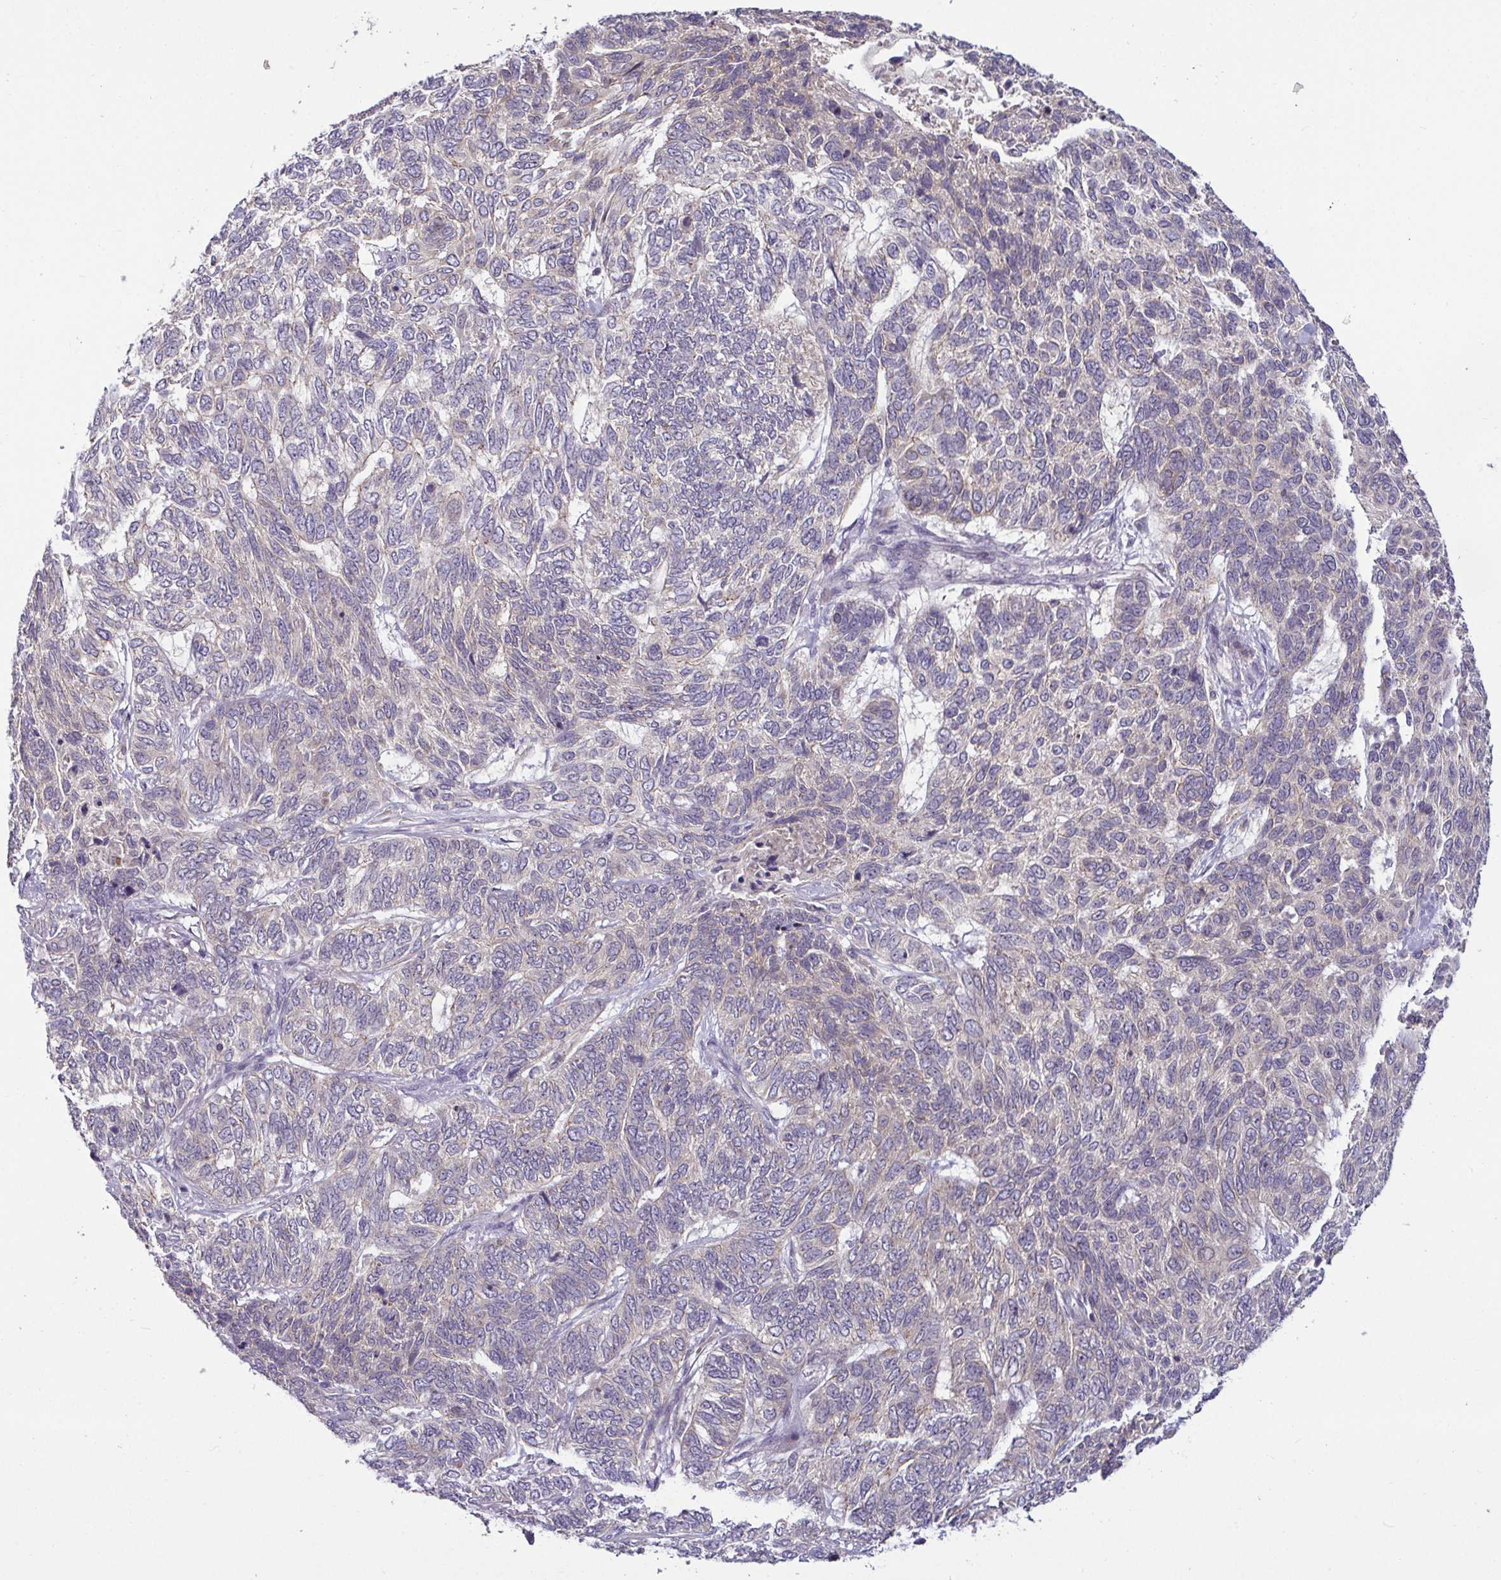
{"staining": {"intensity": "weak", "quantity": "<25%", "location": "cytoplasmic/membranous"}, "tissue": "skin cancer", "cell_type": "Tumor cells", "image_type": "cancer", "snomed": [{"axis": "morphology", "description": "Basal cell carcinoma"}, {"axis": "topography", "description": "Skin"}], "caption": "Immunohistochemistry histopathology image of neoplastic tissue: human skin basal cell carcinoma stained with DAB displays no significant protein positivity in tumor cells.", "gene": "GSTM1", "patient": {"sex": "female", "age": 65}}